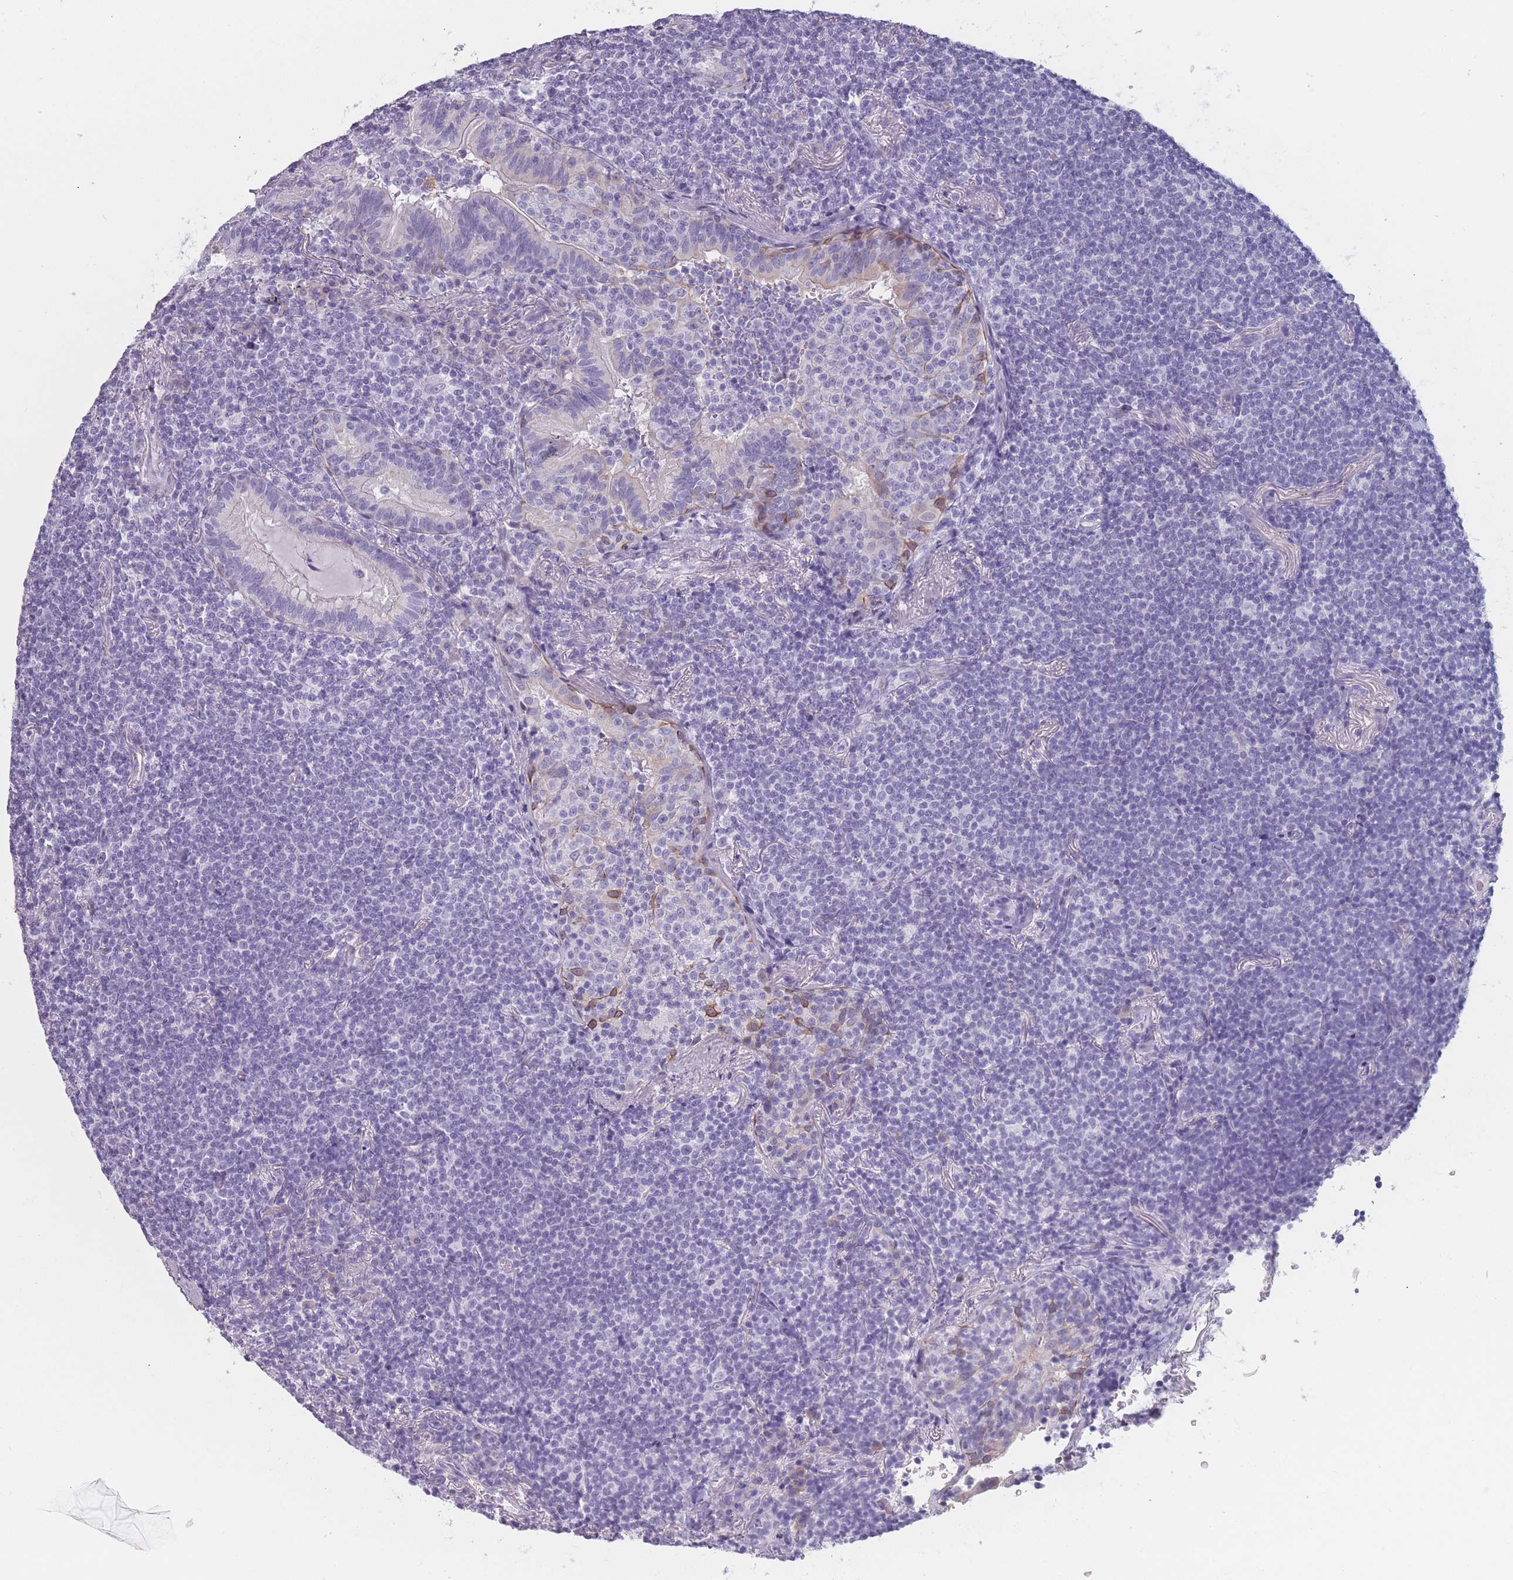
{"staining": {"intensity": "negative", "quantity": "none", "location": "none"}, "tissue": "lymphoma", "cell_type": "Tumor cells", "image_type": "cancer", "snomed": [{"axis": "morphology", "description": "Malignant lymphoma, non-Hodgkin's type, Low grade"}, {"axis": "topography", "description": "Lung"}], "caption": "The image reveals no staining of tumor cells in malignant lymphoma, non-Hodgkin's type (low-grade).", "gene": "PPFIA3", "patient": {"sex": "female", "age": 71}}